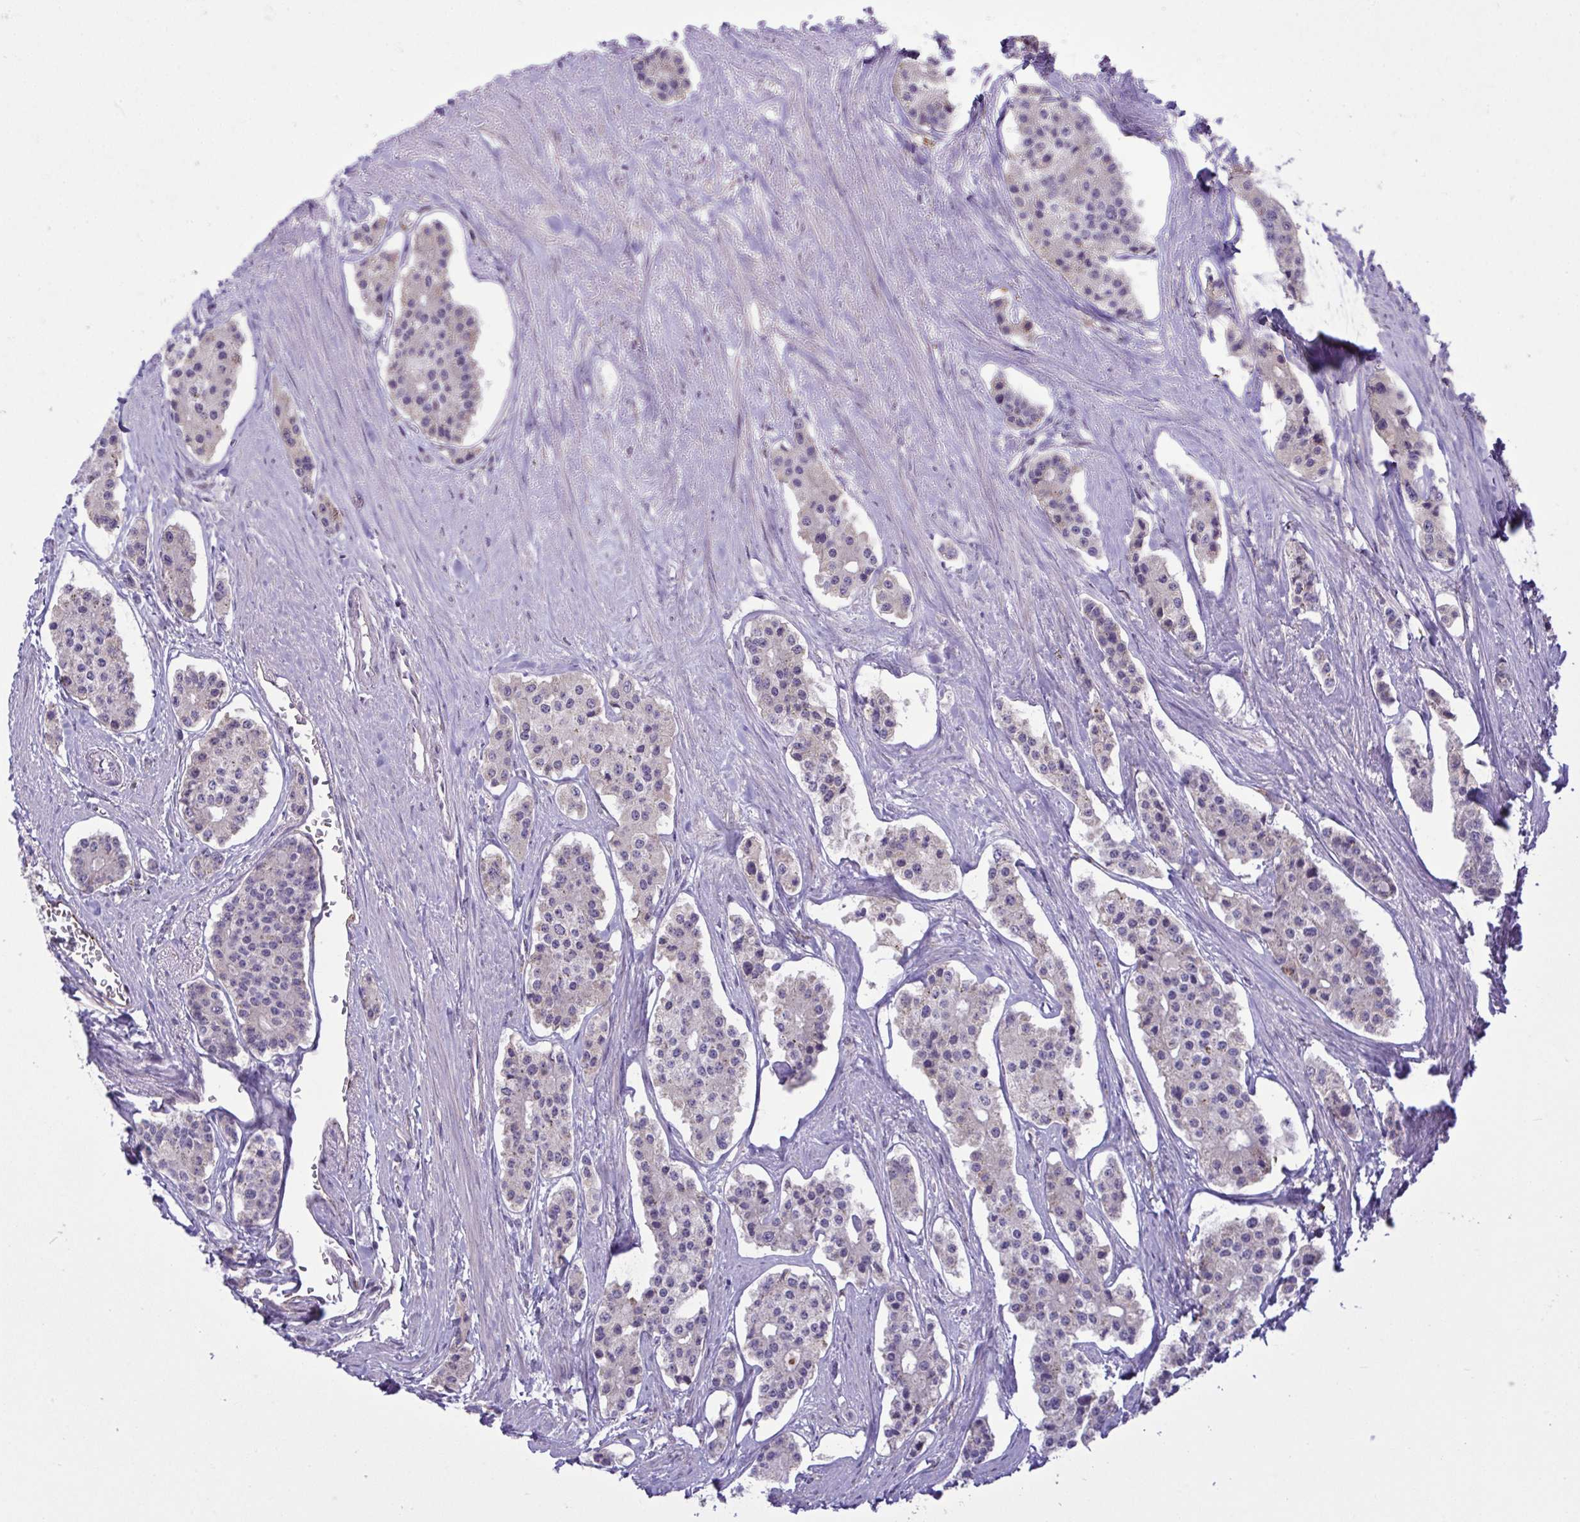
{"staining": {"intensity": "negative", "quantity": "none", "location": "none"}, "tissue": "carcinoid", "cell_type": "Tumor cells", "image_type": "cancer", "snomed": [{"axis": "morphology", "description": "Carcinoid, malignant, NOS"}, {"axis": "topography", "description": "Small intestine"}], "caption": "The image exhibits no staining of tumor cells in carcinoid. (IHC, brightfield microscopy, high magnification).", "gene": "CD101", "patient": {"sex": "female", "age": 65}}